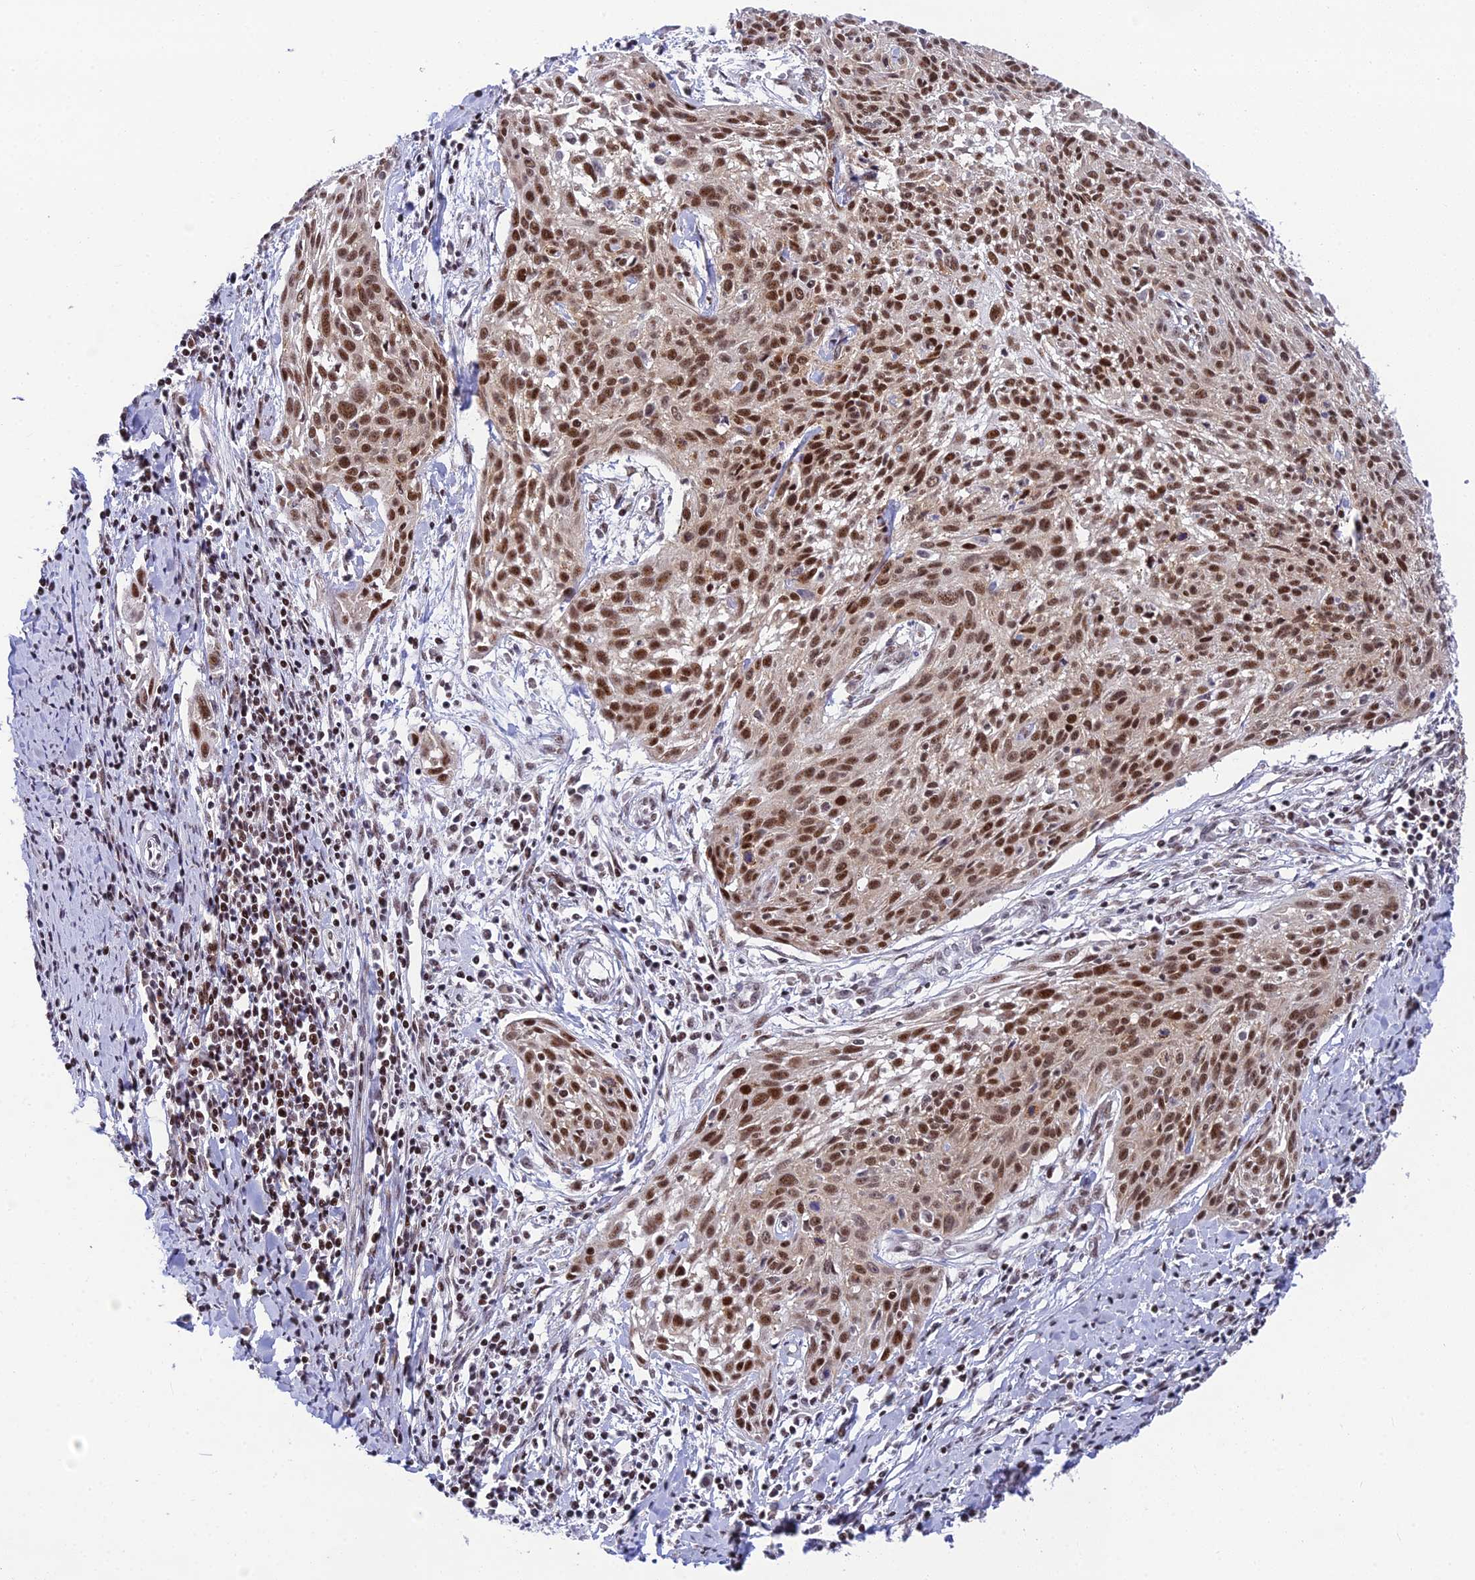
{"staining": {"intensity": "moderate", "quantity": ">75%", "location": "nuclear"}, "tissue": "cervical cancer", "cell_type": "Tumor cells", "image_type": "cancer", "snomed": [{"axis": "morphology", "description": "Squamous cell carcinoma, NOS"}, {"axis": "topography", "description": "Cervix"}], "caption": "A photomicrograph showing moderate nuclear expression in approximately >75% of tumor cells in cervical squamous cell carcinoma, as visualized by brown immunohistochemical staining.", "gene": "USP22", "patient": {"sex": "female", "age": 51}}